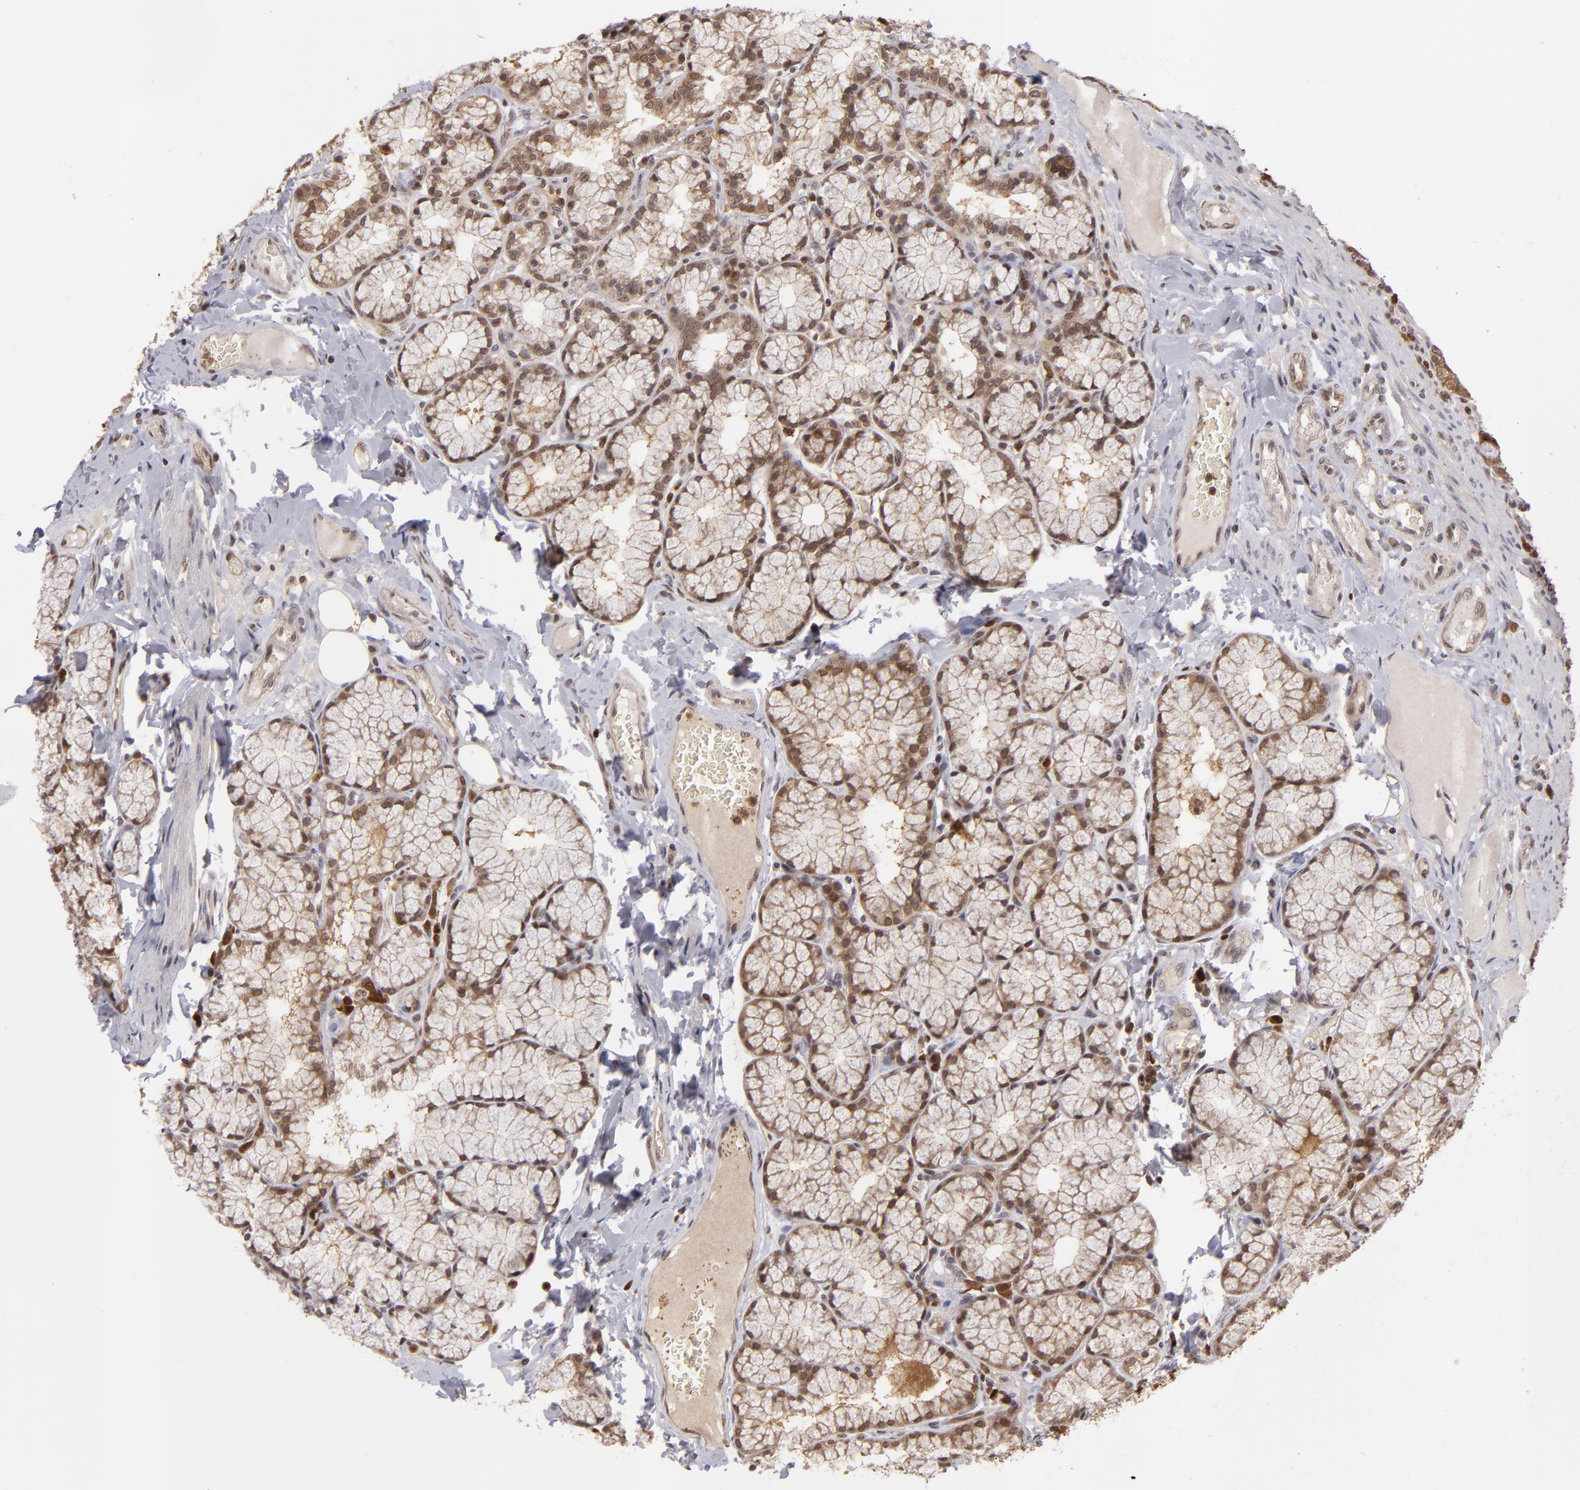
{"staining": {"intensity": "strong", "quantity": ">75%", "location": "cytoplasmic/membranous,nuclear"}, "tissue": "duodenum", "cell_type": "Glandular cells", "image_type": "normal", "snomed": [{"axis": "morphology", "description": "Normal tissue, NOS"}, {"axis": "topography", "description": "Duodenum"}], "caption": "Immunohistochemical staining of normal duodenum displays high levels of strong cytoplasmic/membranous,nuclear expression in approximately >75% of glandular cells.", "gene": "ZBTB33", "patient": {"sex": "male", "age": 50}}